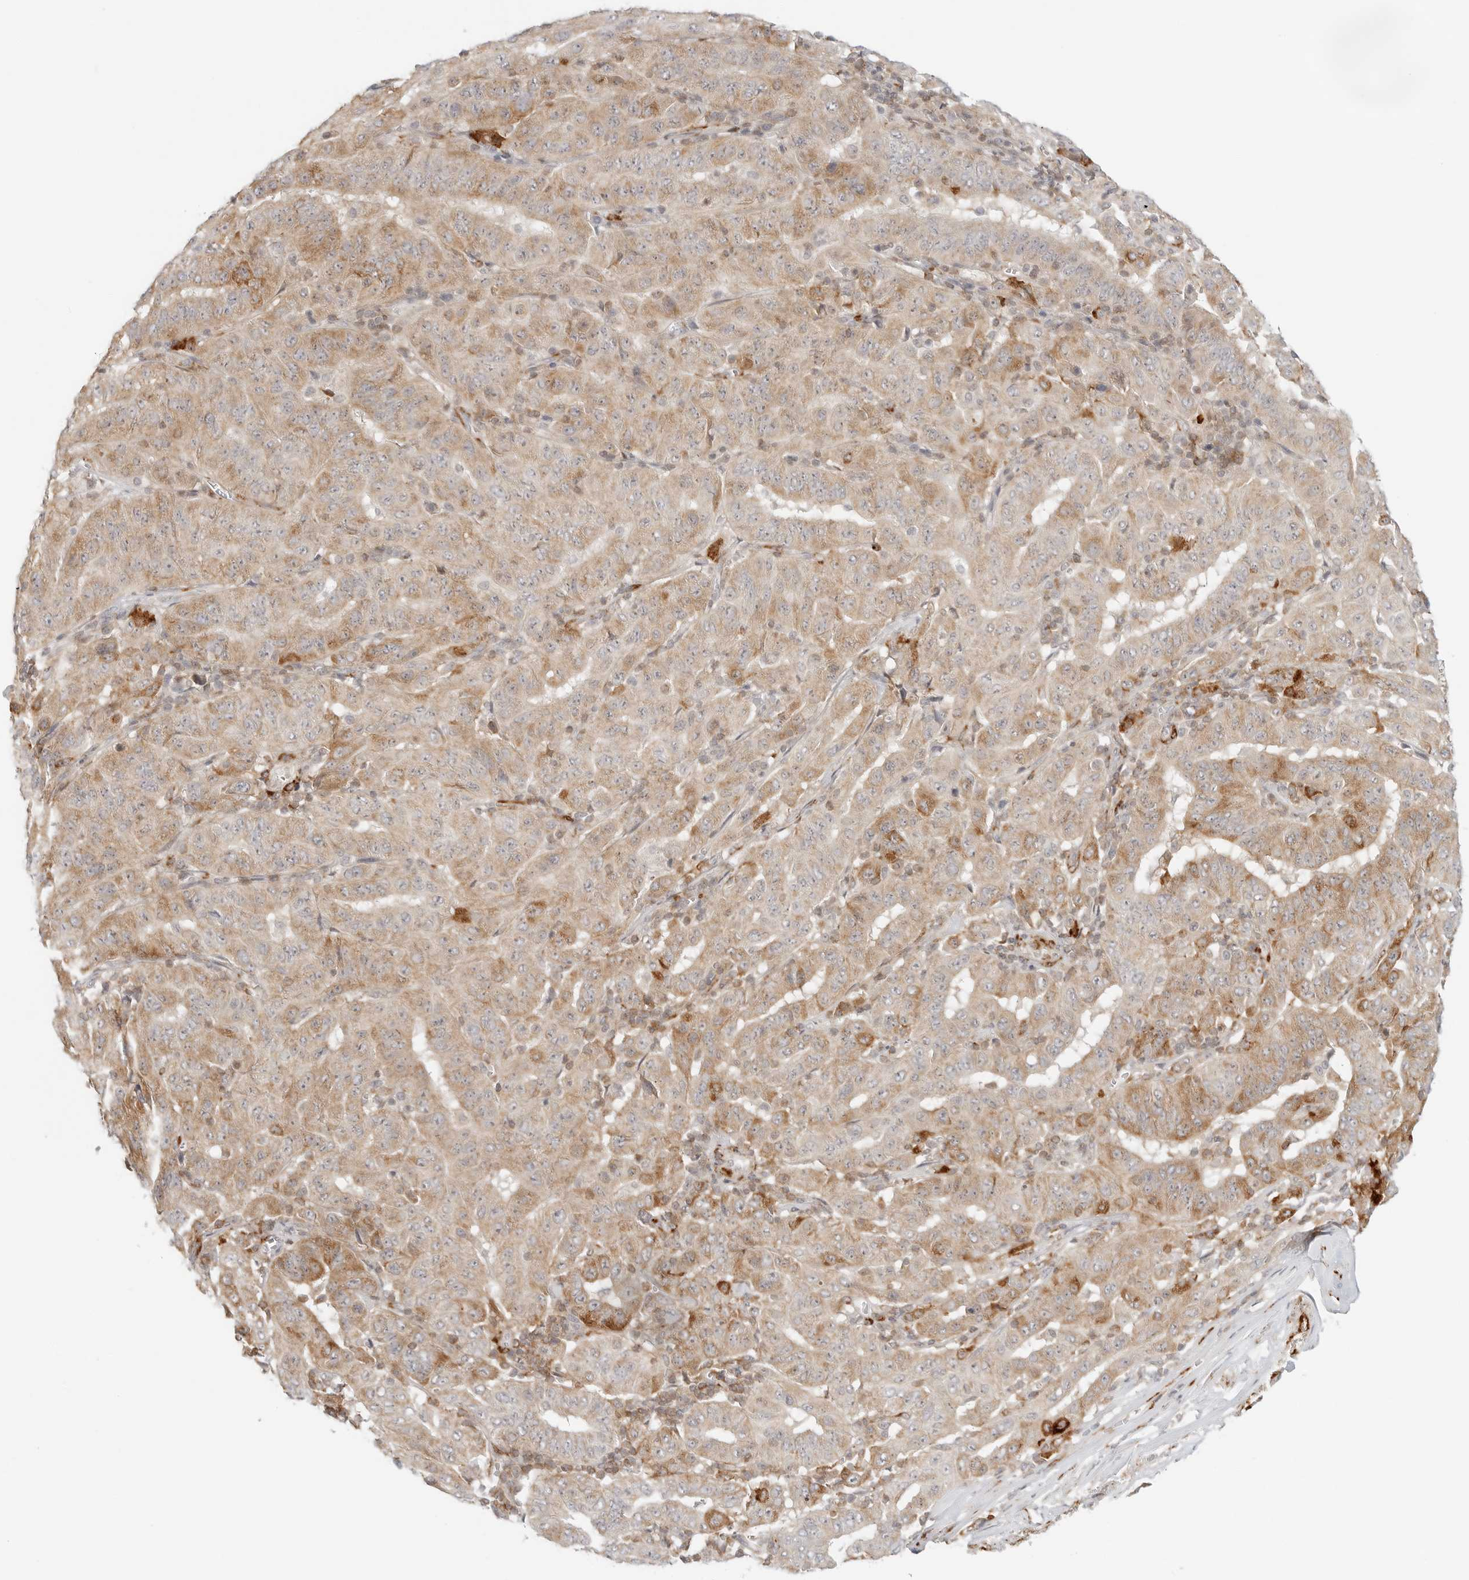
{"staining": {"intensity": "moderate", "quantity": ">75%", "location": "cytoplasmic/membranous"}, "tissue": "pancreatic cancer", "cell_type": "Tumor cells", "image_type": "cancer", "snomed": [{"axis": "morphology", "description": "Adenocarcinoma, NOS"}, {"axis": "topography", "description": "Pancreas"}], "caption": "Tumor cells display medium levels of moderate cytoplasmic/membranous expression in about >75% of cells in human pancreatic cancer (adenocarcinoma).", "gene": "C1QTNF1", "patient": {"sex": "male", "age": 63}}